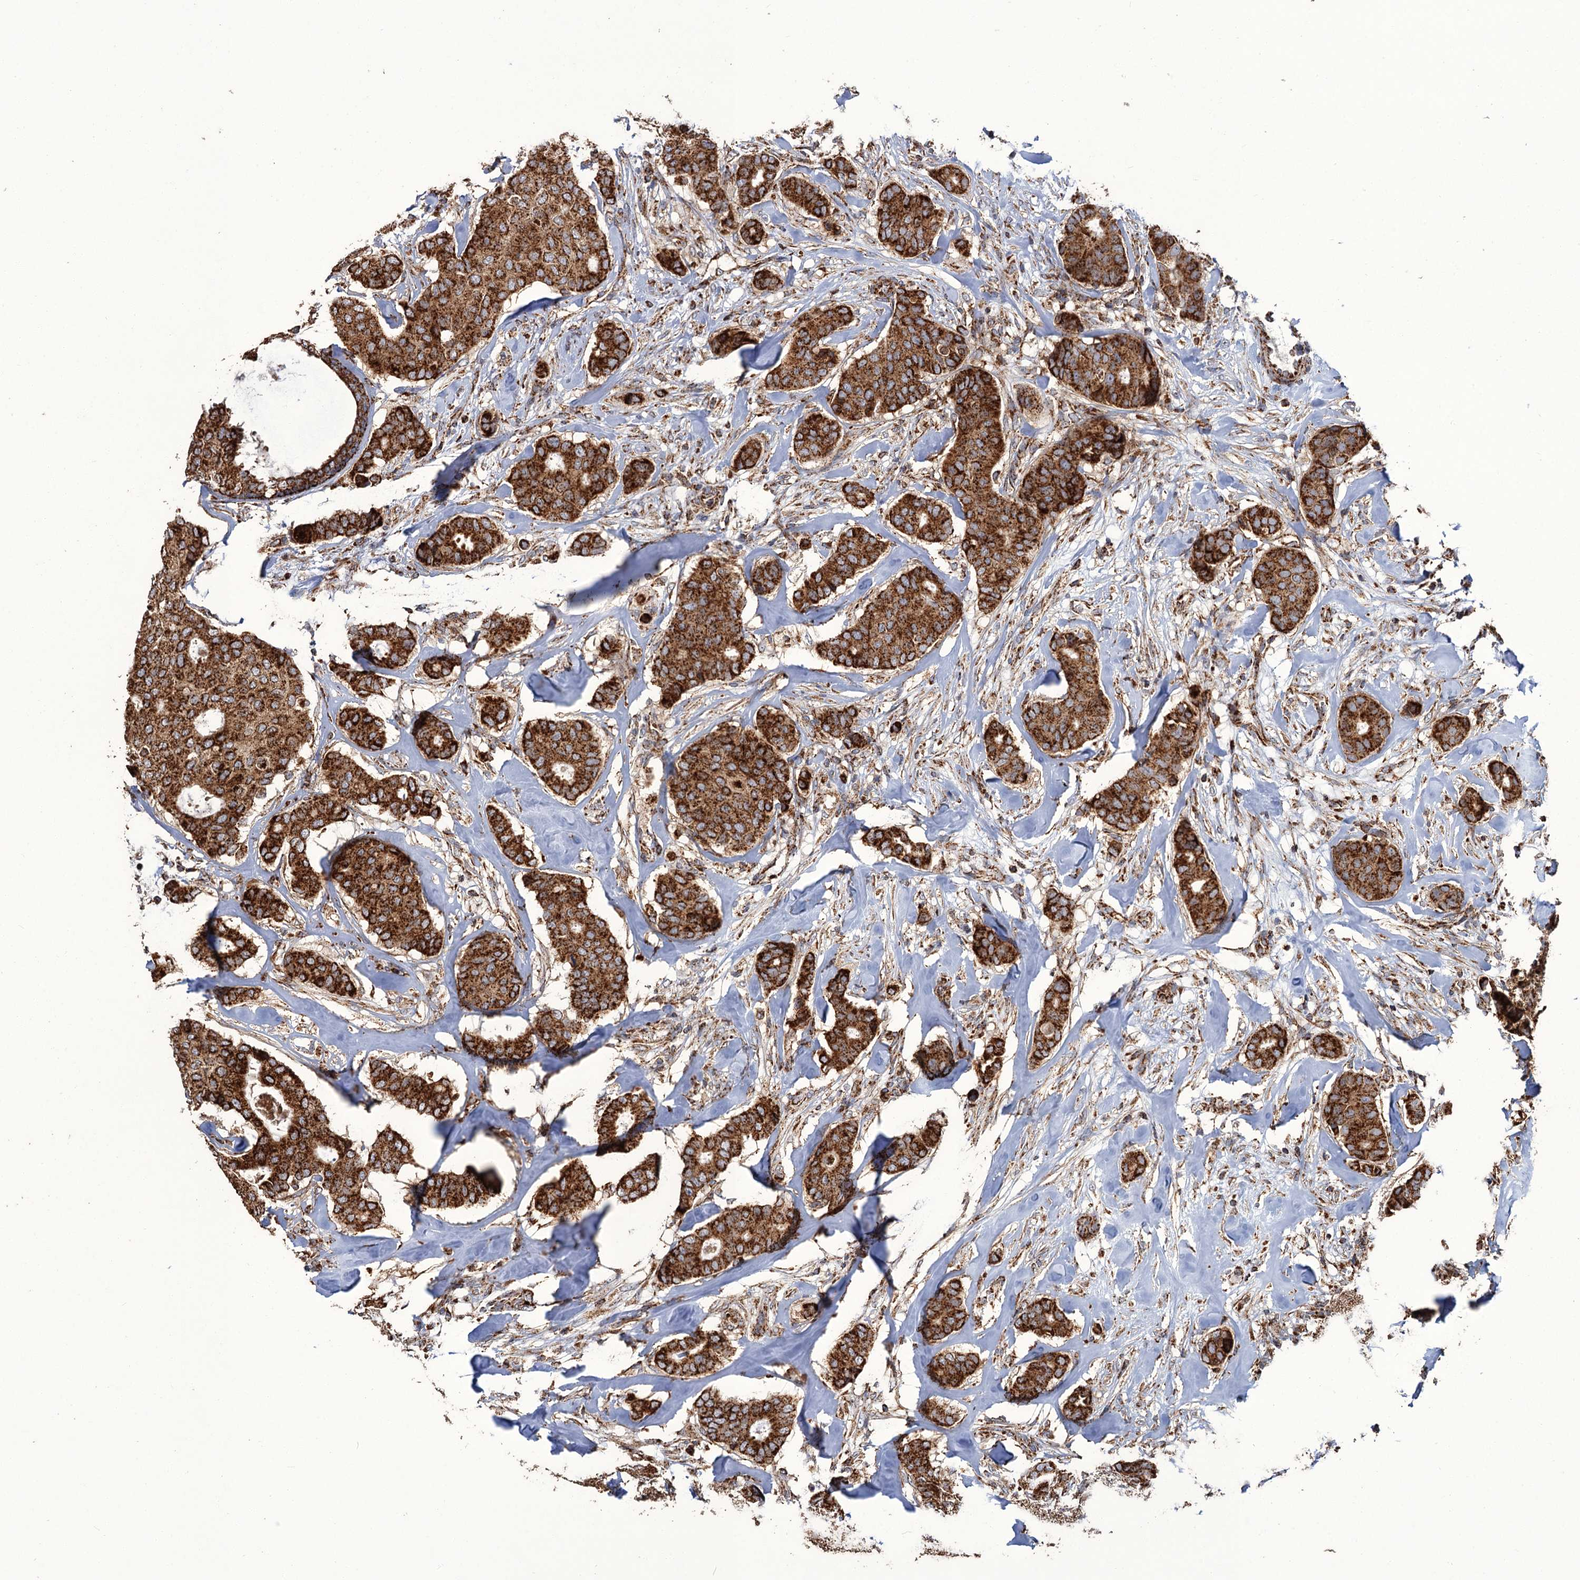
{"staining": {"intensity": "strong", "quantity": ">75%", "location": "cytoplasmic/membranous"}, "tissue": "breast cancer", "cell_type": "Tumor cells", "image_type": "cancer", "snomed": [{"axis": "morphology", "description": "Duct carcinoma"}, {"axis": "topography", "description": "Breast"}], "caption": "Breast invasive ductal carcinoma stained for a protein exhibits strong cytoplasmic/membranous positivity in tumor cells. The staining was performed using DAB, with brown indicating positive protein expression. Nuclei are stained blue with hematoxylin.", "gene": "APH1A", "patient": {"sex": "female", "age": 75}}